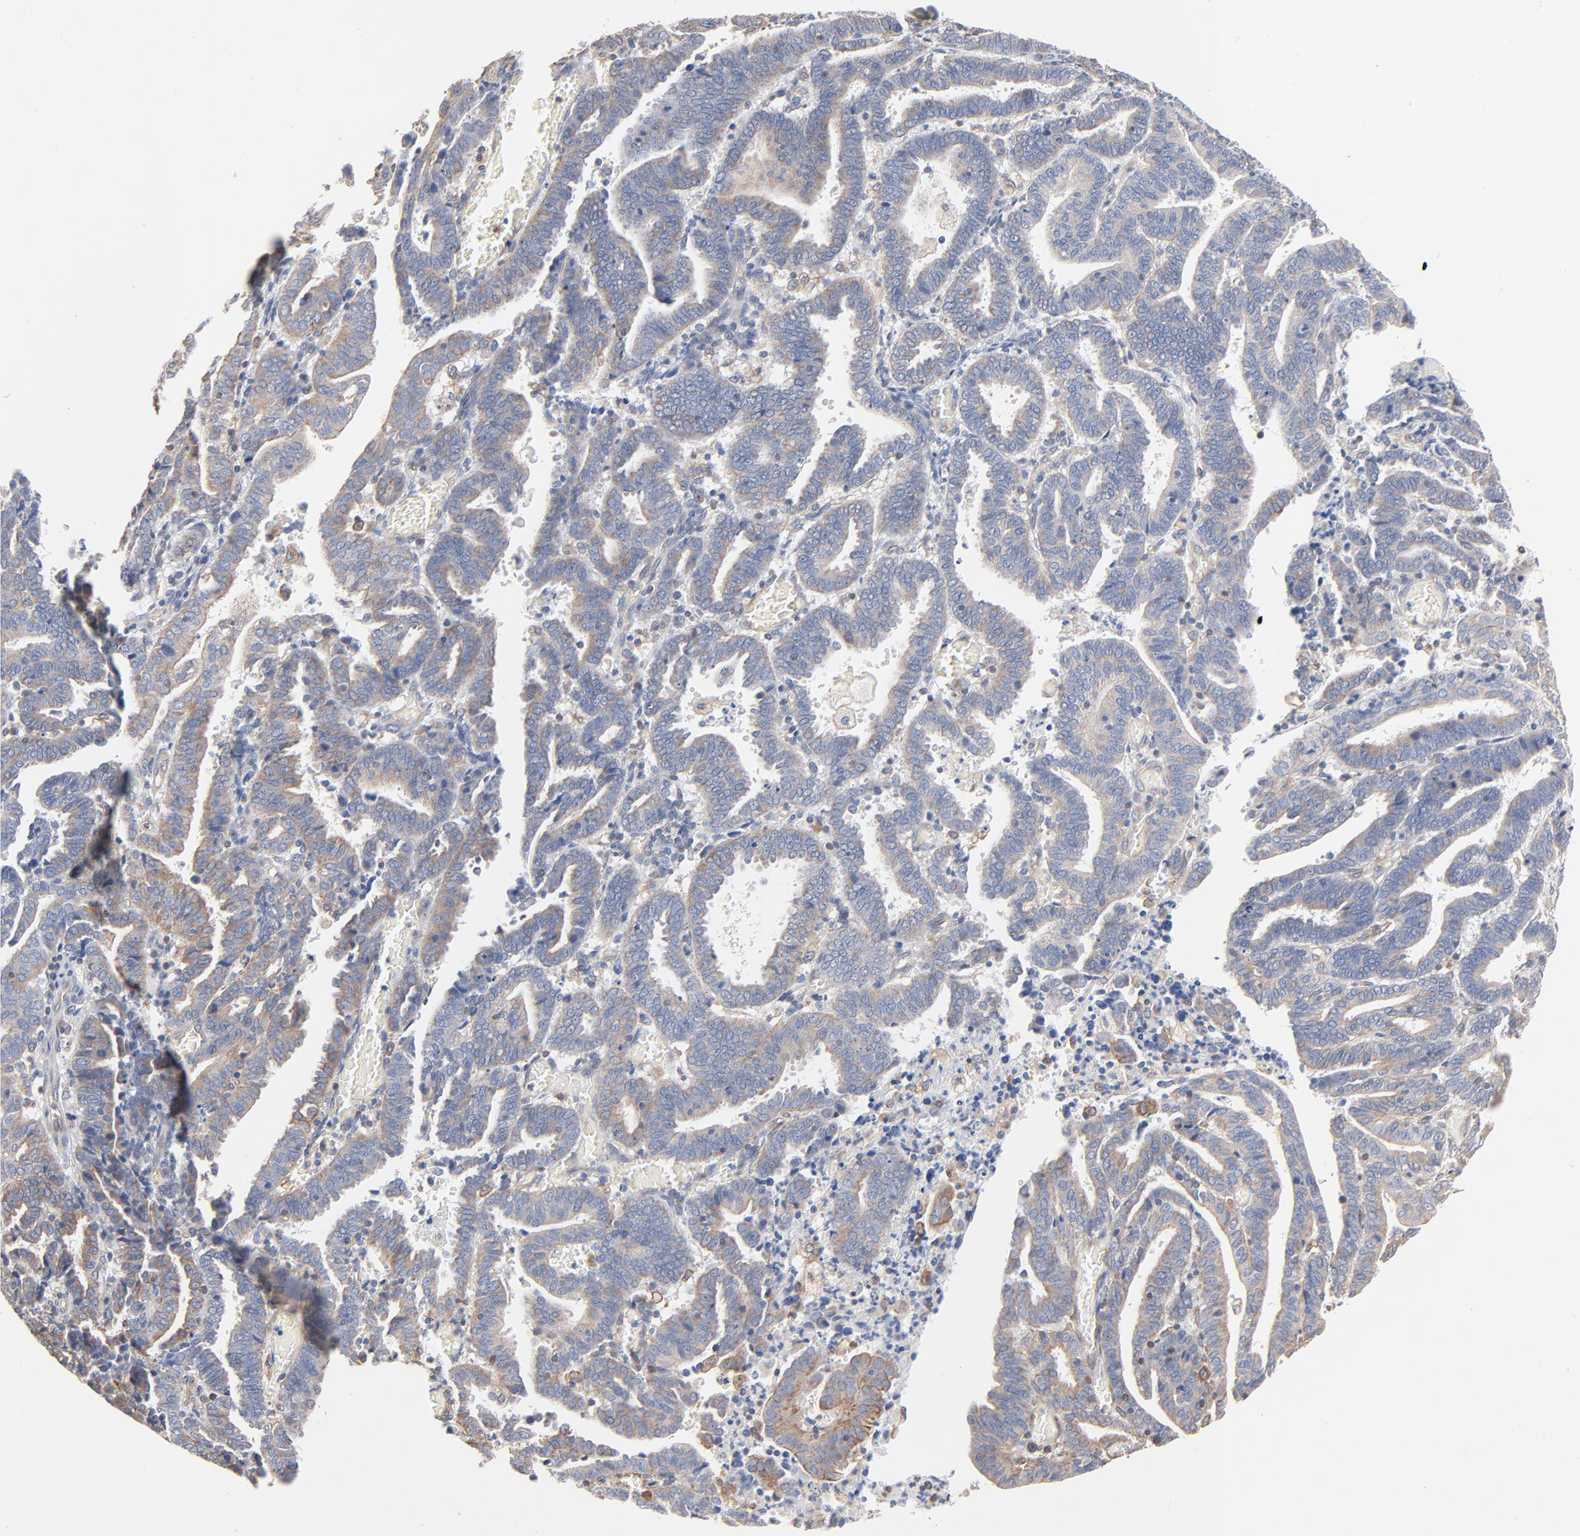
{"staining": {"intensity": "moderate", "quantity": "<25%", "location": "cytoplasmic/membranous"}, "tissue": "endometrial cancer", "cell_type": "Tumor cells", "image_type": "cancer", "snomed": [{"axis": "morphology", "description": "Adenocarcinoma, NOS"}, {"axis": "topography", "description": "Uterus"}], "caption": "Endometrial cancer (adenocarcinoma) stained with DAB (3,3'-diaminobenzidine) IHC shows low levels of moderate cytoplasmic/membranous staining in approximately <25% of tumor cells. Using DAB (brown) and hematoxylin (blue) stains, captured at high magnification using brightfield microscopy.", "gene": "ABCD4", "patient": {"sex": "female", "age": 83}}